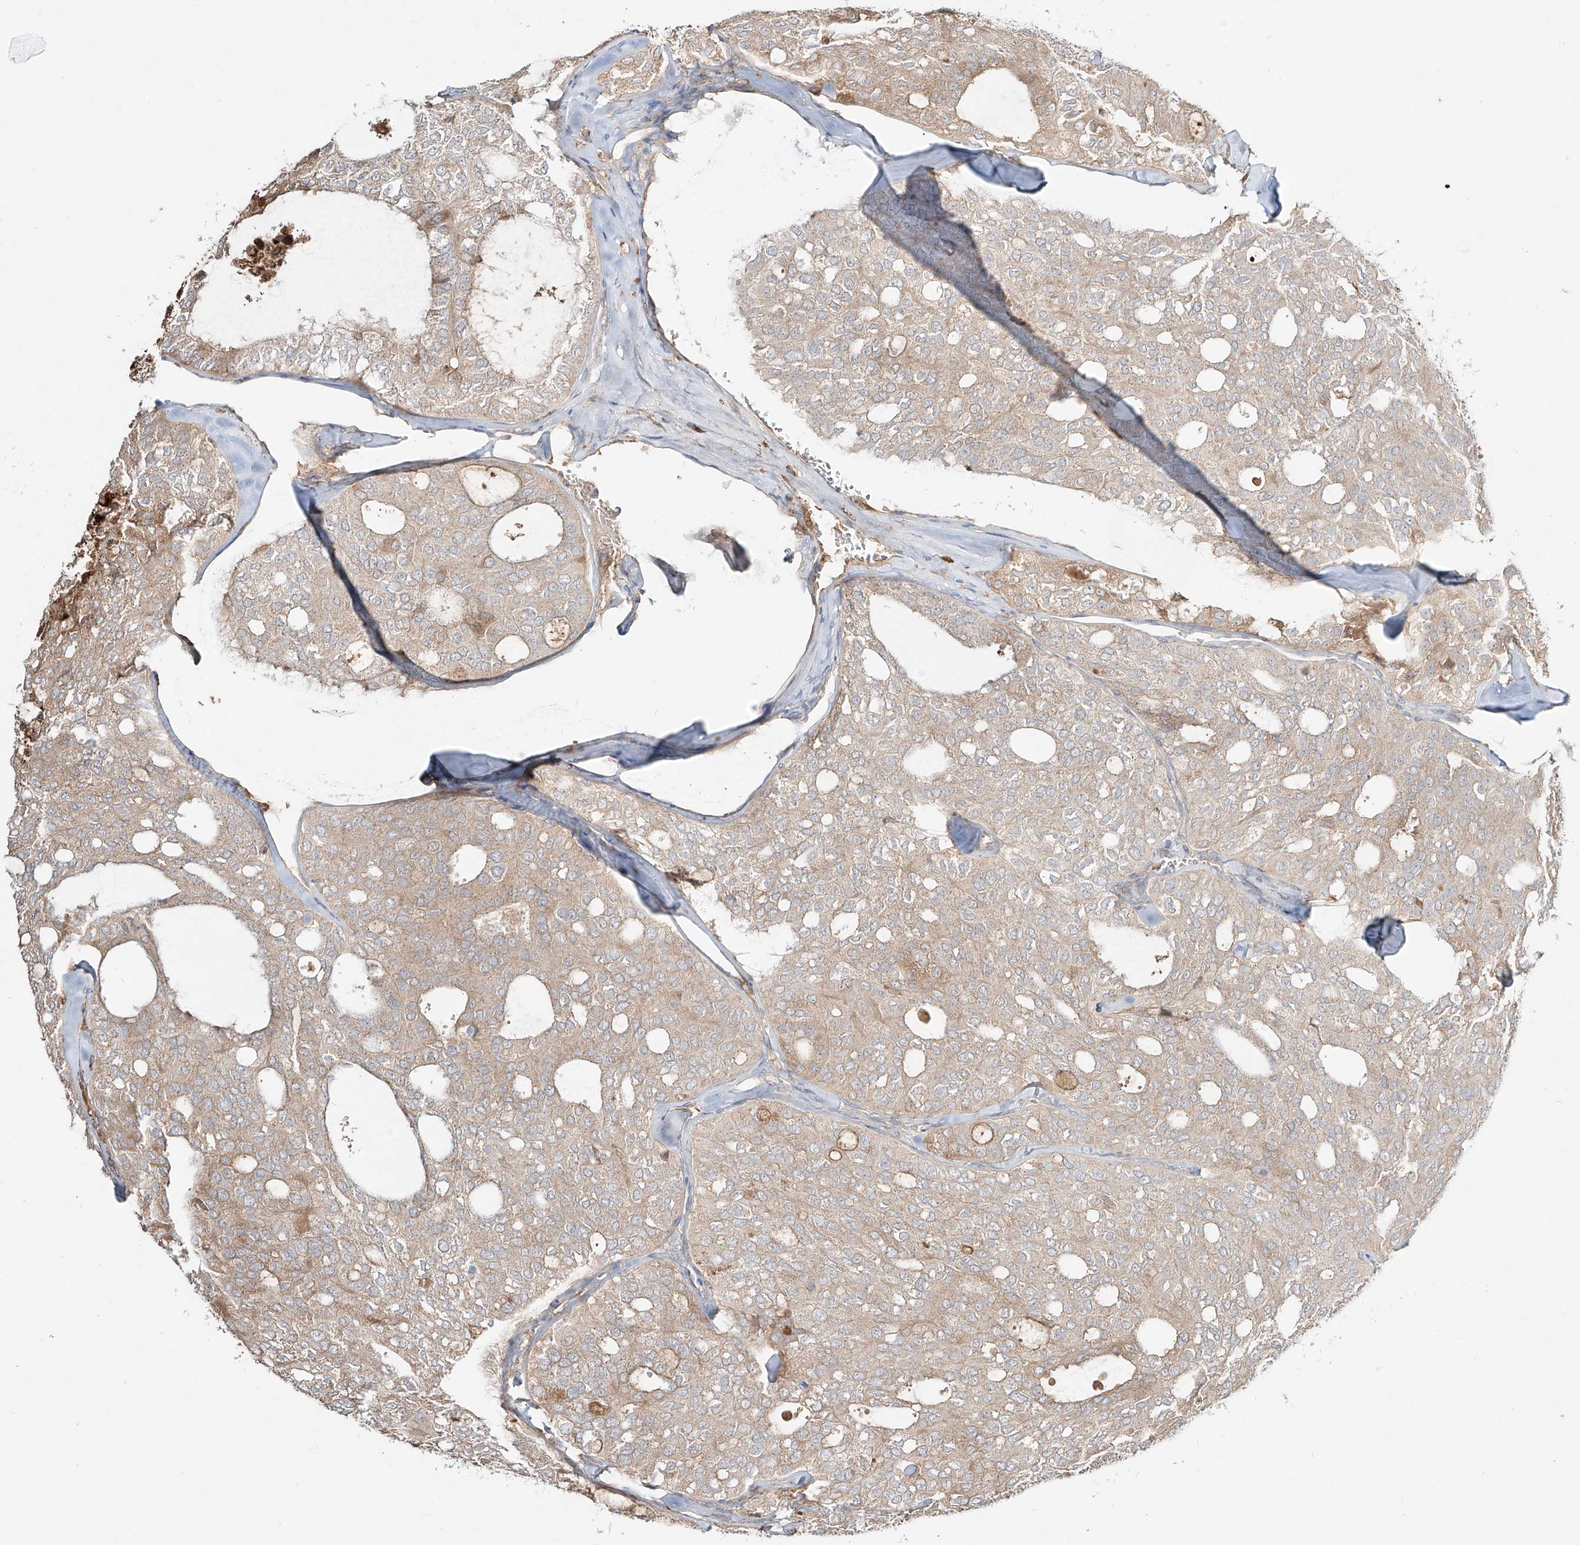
{"staining": {"intensity": "moderate", "quantity": "25%-75%", "location": "cytoplasmic/membranous"}, "tissue": "thyroid cancer", "cell_type": "Tumor cells", "image_type": "cancer", "snomed": [{"axis": "morphology", "description": "Follicular adenoma carcinoma, NOS"}, {"axis": "topography", "description": "Thyroid gland"}], "caption": "The photomicrograph exhibits immunohistochemical staining of thyroid cancer (follicular adenoma carcinoma). There is moderate cytoplasmic/membranous staining is identified in about 25%-75% of tumor cells. The staining is performed using DAB brown chromogen to label protein expression. The nuclei are counter-stained blue using hematoxylin.", "gene": "ERO1A", "patient": {"sex": "male", "age": 75}}